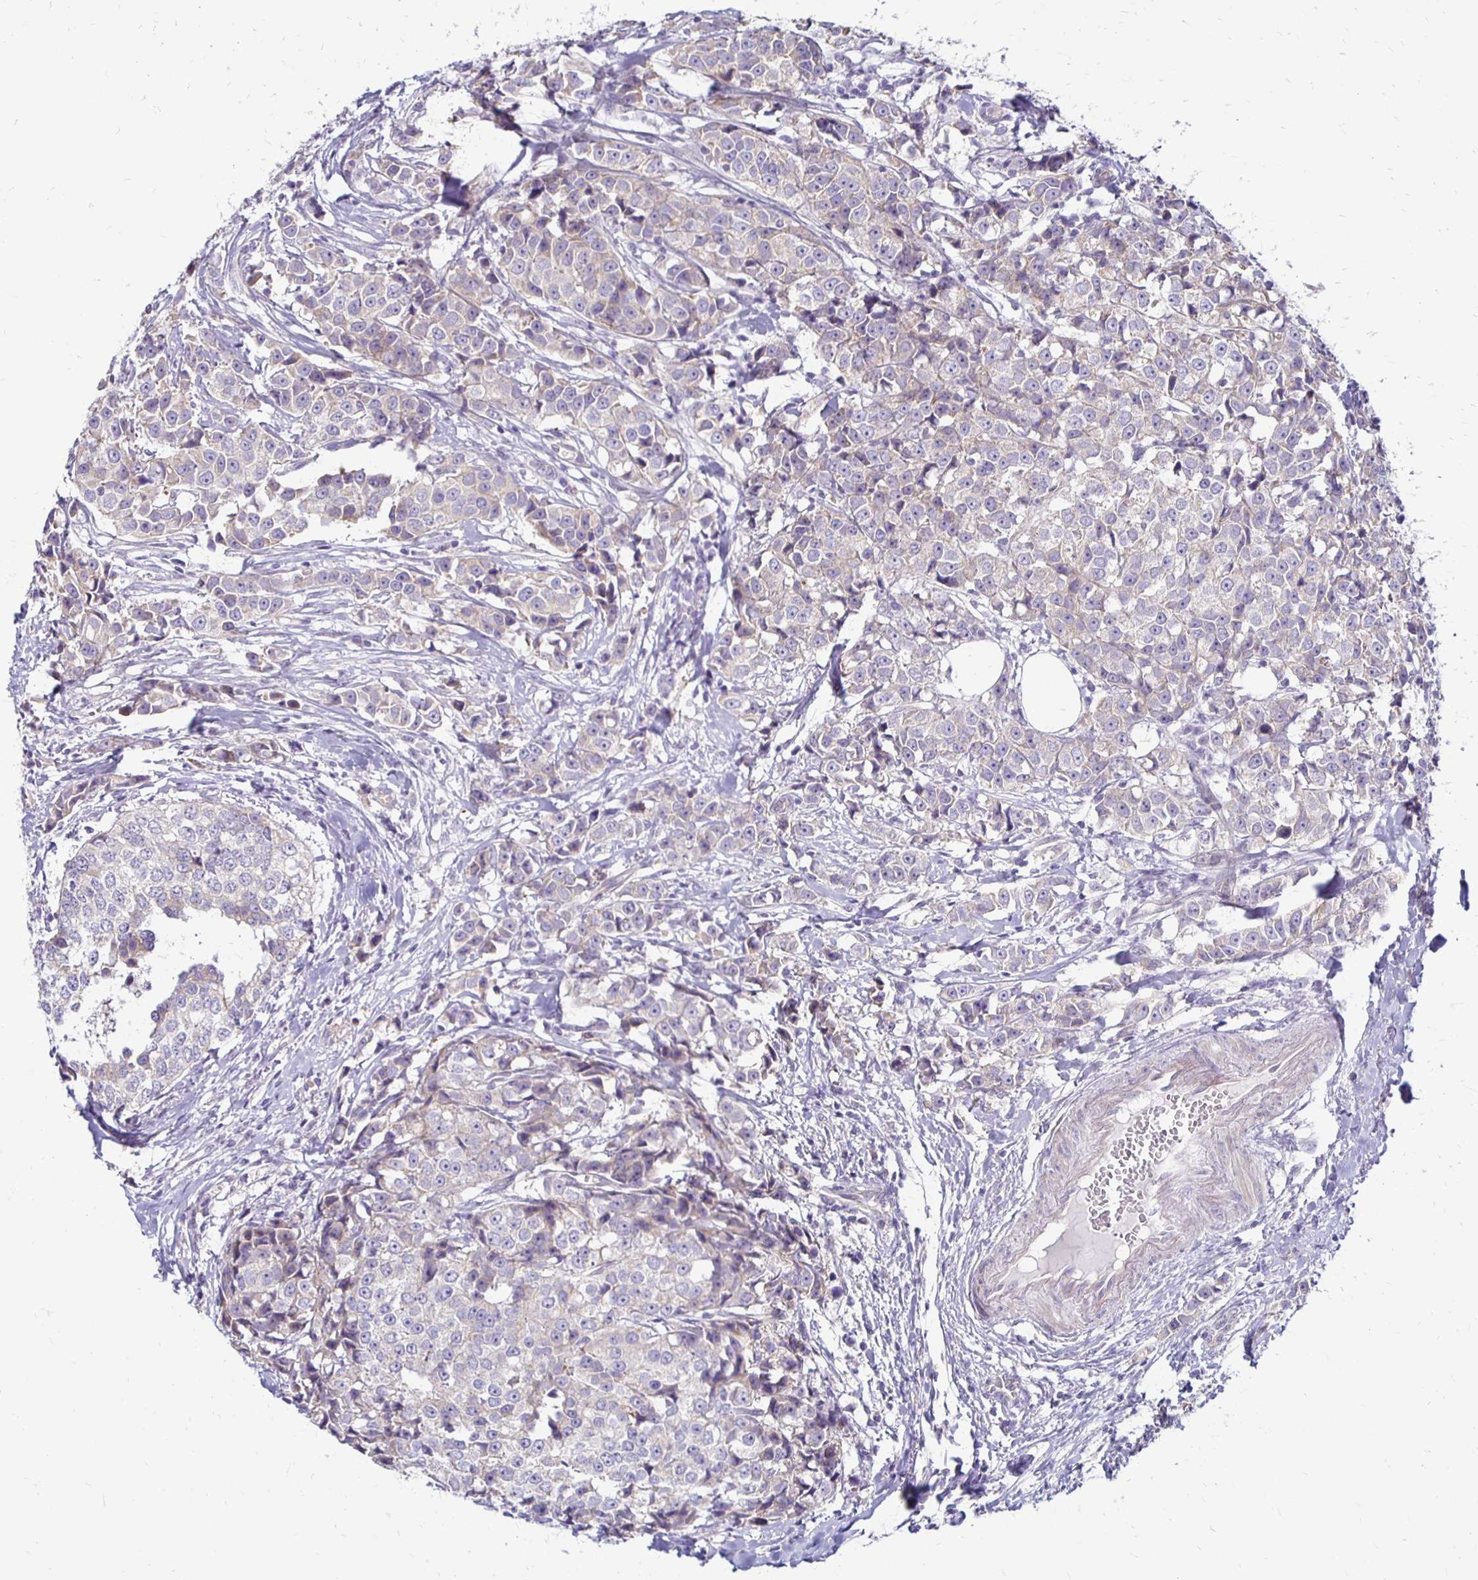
{"staining": {"intensity": "negative", "quantity": "none", "location": "none"}, "tissue": "breast cancer", "cell_type": "Tumor cells", "image_type": "cancer", "snomed": [{"axis": "morphology", "description": "Duct carcinoma"}, {"axis": "topography", "description": "Breast"}], "caption": "This is a micrograph of IHC staining of breast cancer (invasive ductal carcinoma), which shows no staining in tumor cells.", "gene": "KATNBL1", "patient": {"sex": "female", "age": 80}}